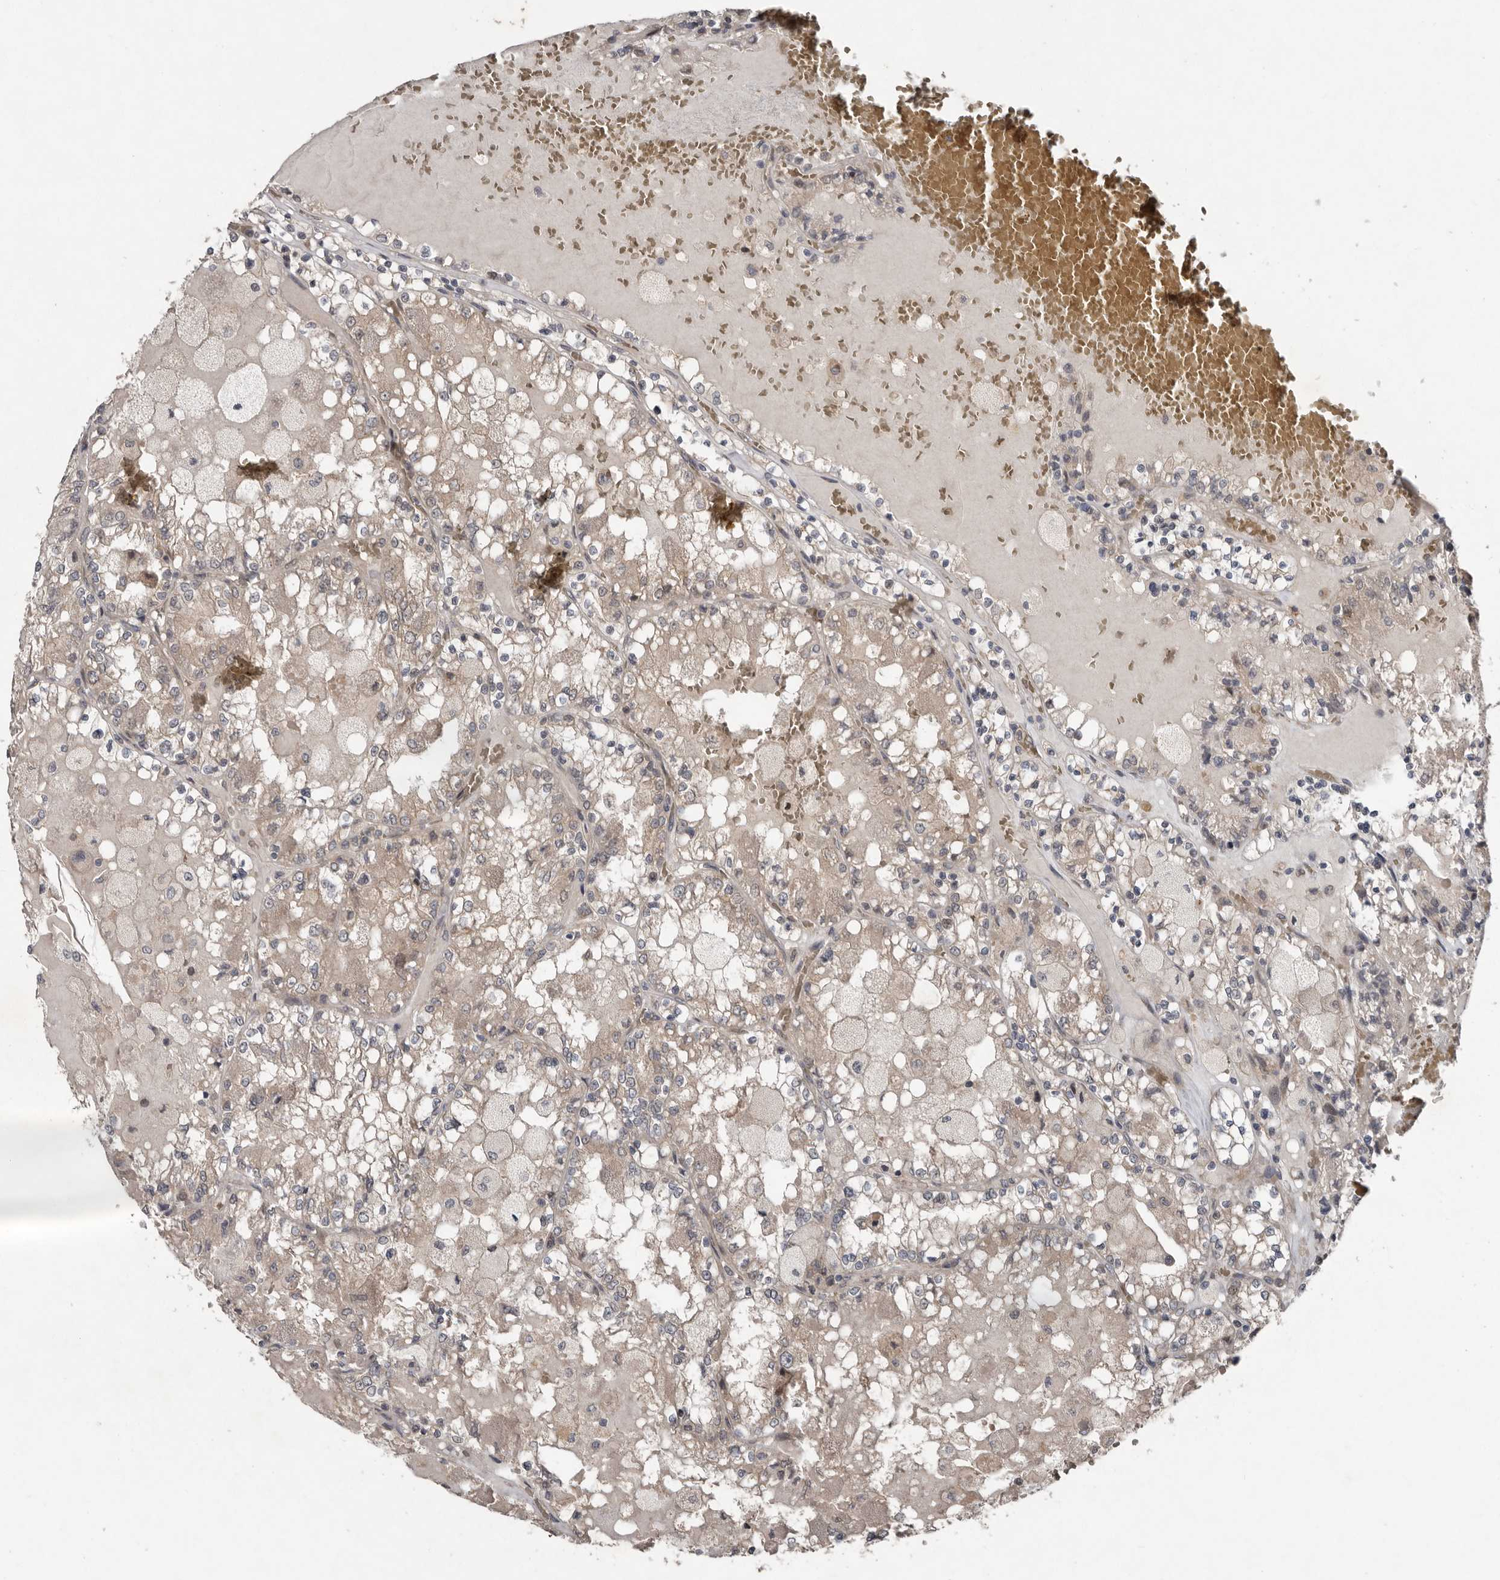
{"staining": {"intensity": "weak", "quantity": "<25%", "location": "cytoplasmic/membranous"}, "tissue": "renal cancer", "cell_type": "Tumor cells", "image_type": "cancer", "snomed": [{"axis": "morphology", "description": "Adenocarcinoma, NOS"}, {"axis": "topography", "description": "Kidney"}], "caption": "DAB (3,3'-diaminobenzidine) immunohistochemical staining of human renal adenocarcinoma shows no significant positivity in tumor cells.", "gene": "CHML", "patient": {"sex": "female", "age": 56}}